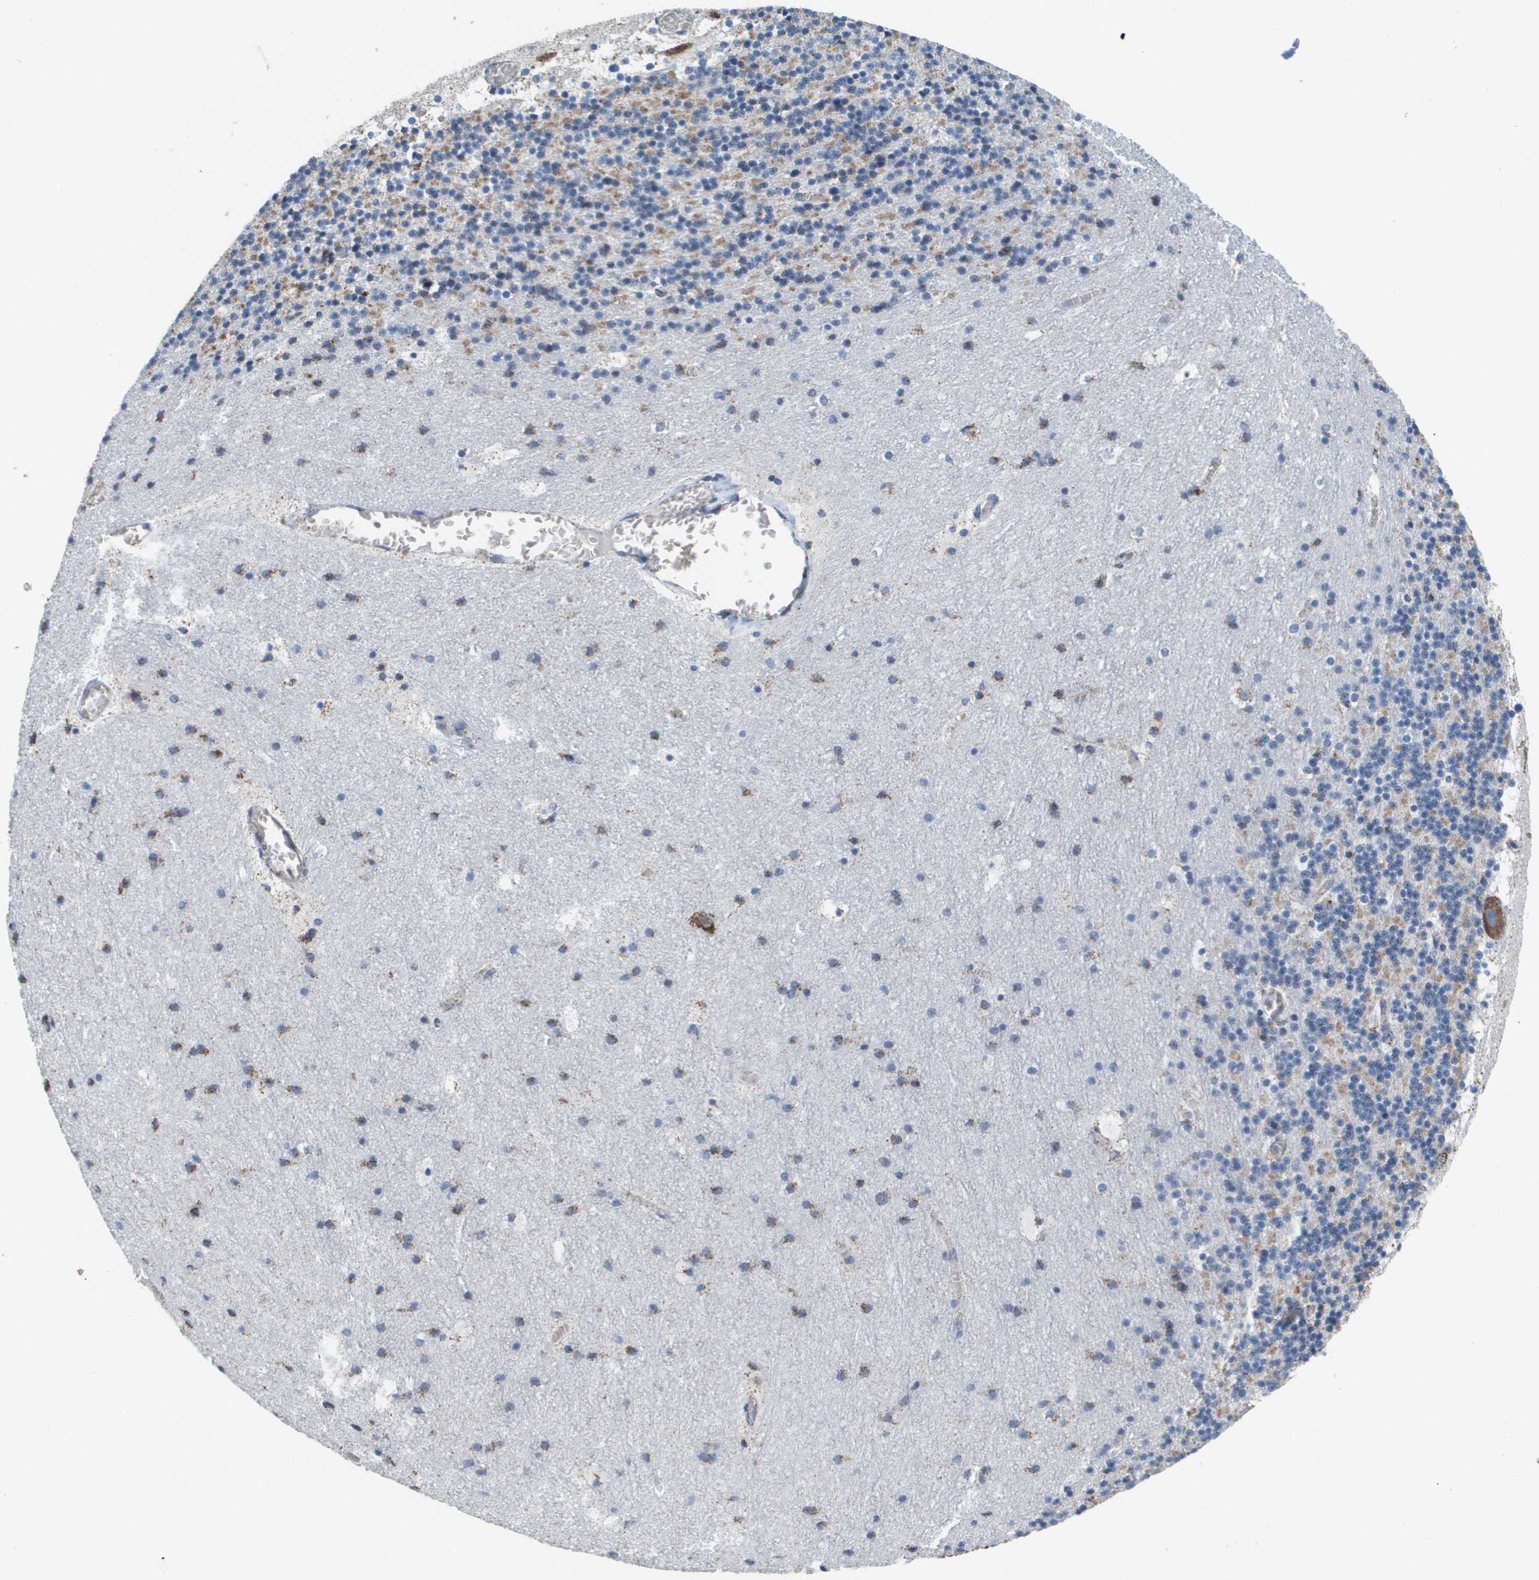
{"staining": {"intensity": "moderate", "quantity": "25%-75%", "location": "cytoplasmic/membranous"}, "tissue": "cerebellum", "cell_type": "Cells in granular layer", "image_type": "normal", "snomed": [{"axis": "morphology", "description": "Normal tissue, NOS"}, {"axis": "topography", "description": "Cerebellum"}], "caption": "Immunohistochemistry (IHC) (DAB (3,3'-diaminobenzidine)) staining of unremarkable cerebellum exhibits moderate cytoplasmic/membranous protein positivity in about 25%-75% of cells in granular layer.", "gene": "ATP5F1B", "patient": {"sex": "male", "age": 45}}